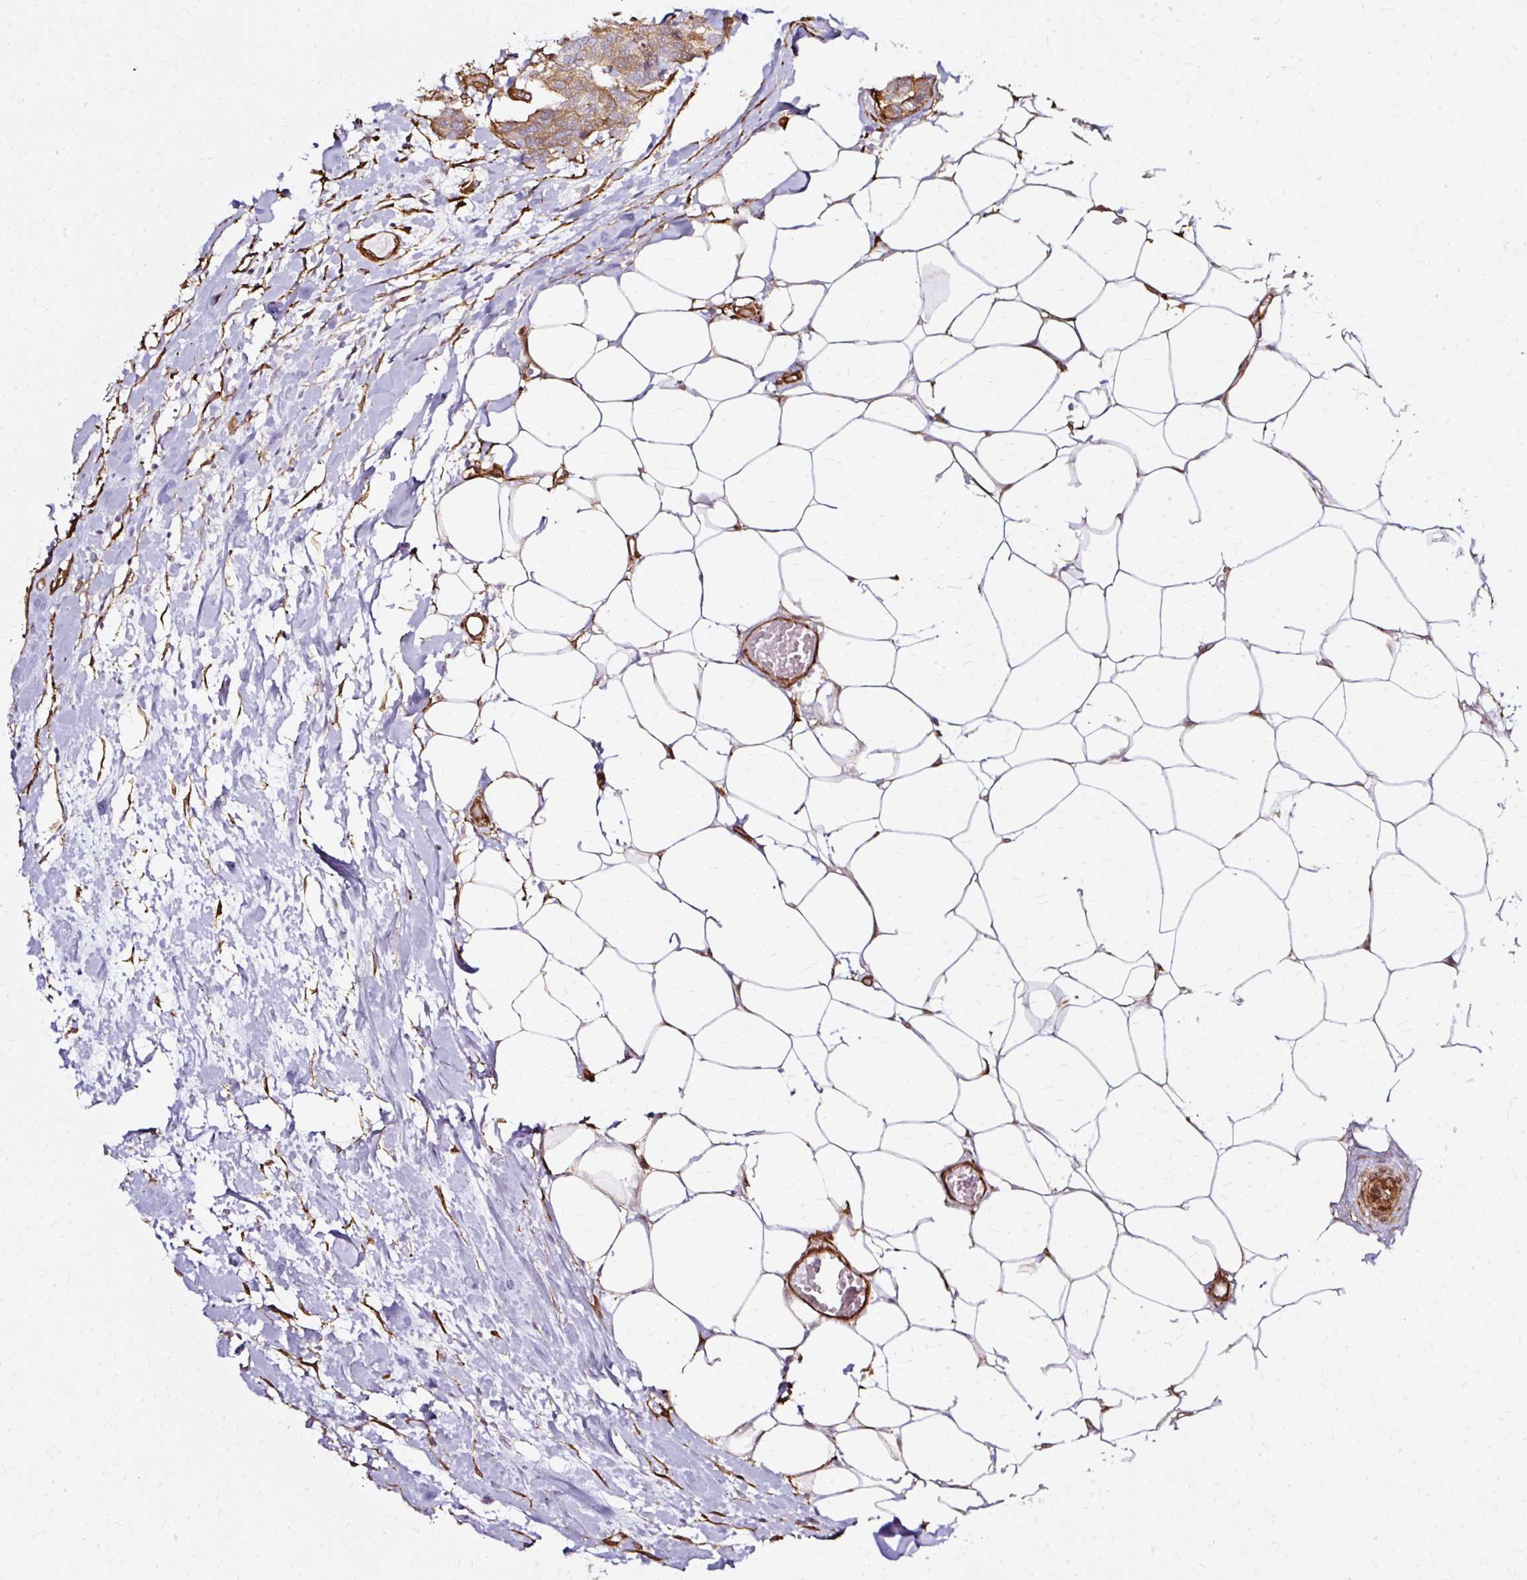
{"staining": {"intensity": "weak", "quantity": ">75%", "location": "cytoplasmic/membranous"}, "tissue": "breast cancer", "cell_type": "Tumor cells", "image_type": "cancer", "snomed": [{"axis": "morphology", "description": "Duct carcinoma"}, {"axis": "topography", "description": "Breast"}], "caption": "Immunohistochemical staining of intraductal carcinoma (breast) reveals weak cytoplasmic/membranous protein positivity in approximately >75% of tumor cells.", "gene": "CNN3", "patient": {"sex": "female", "age": 75}}